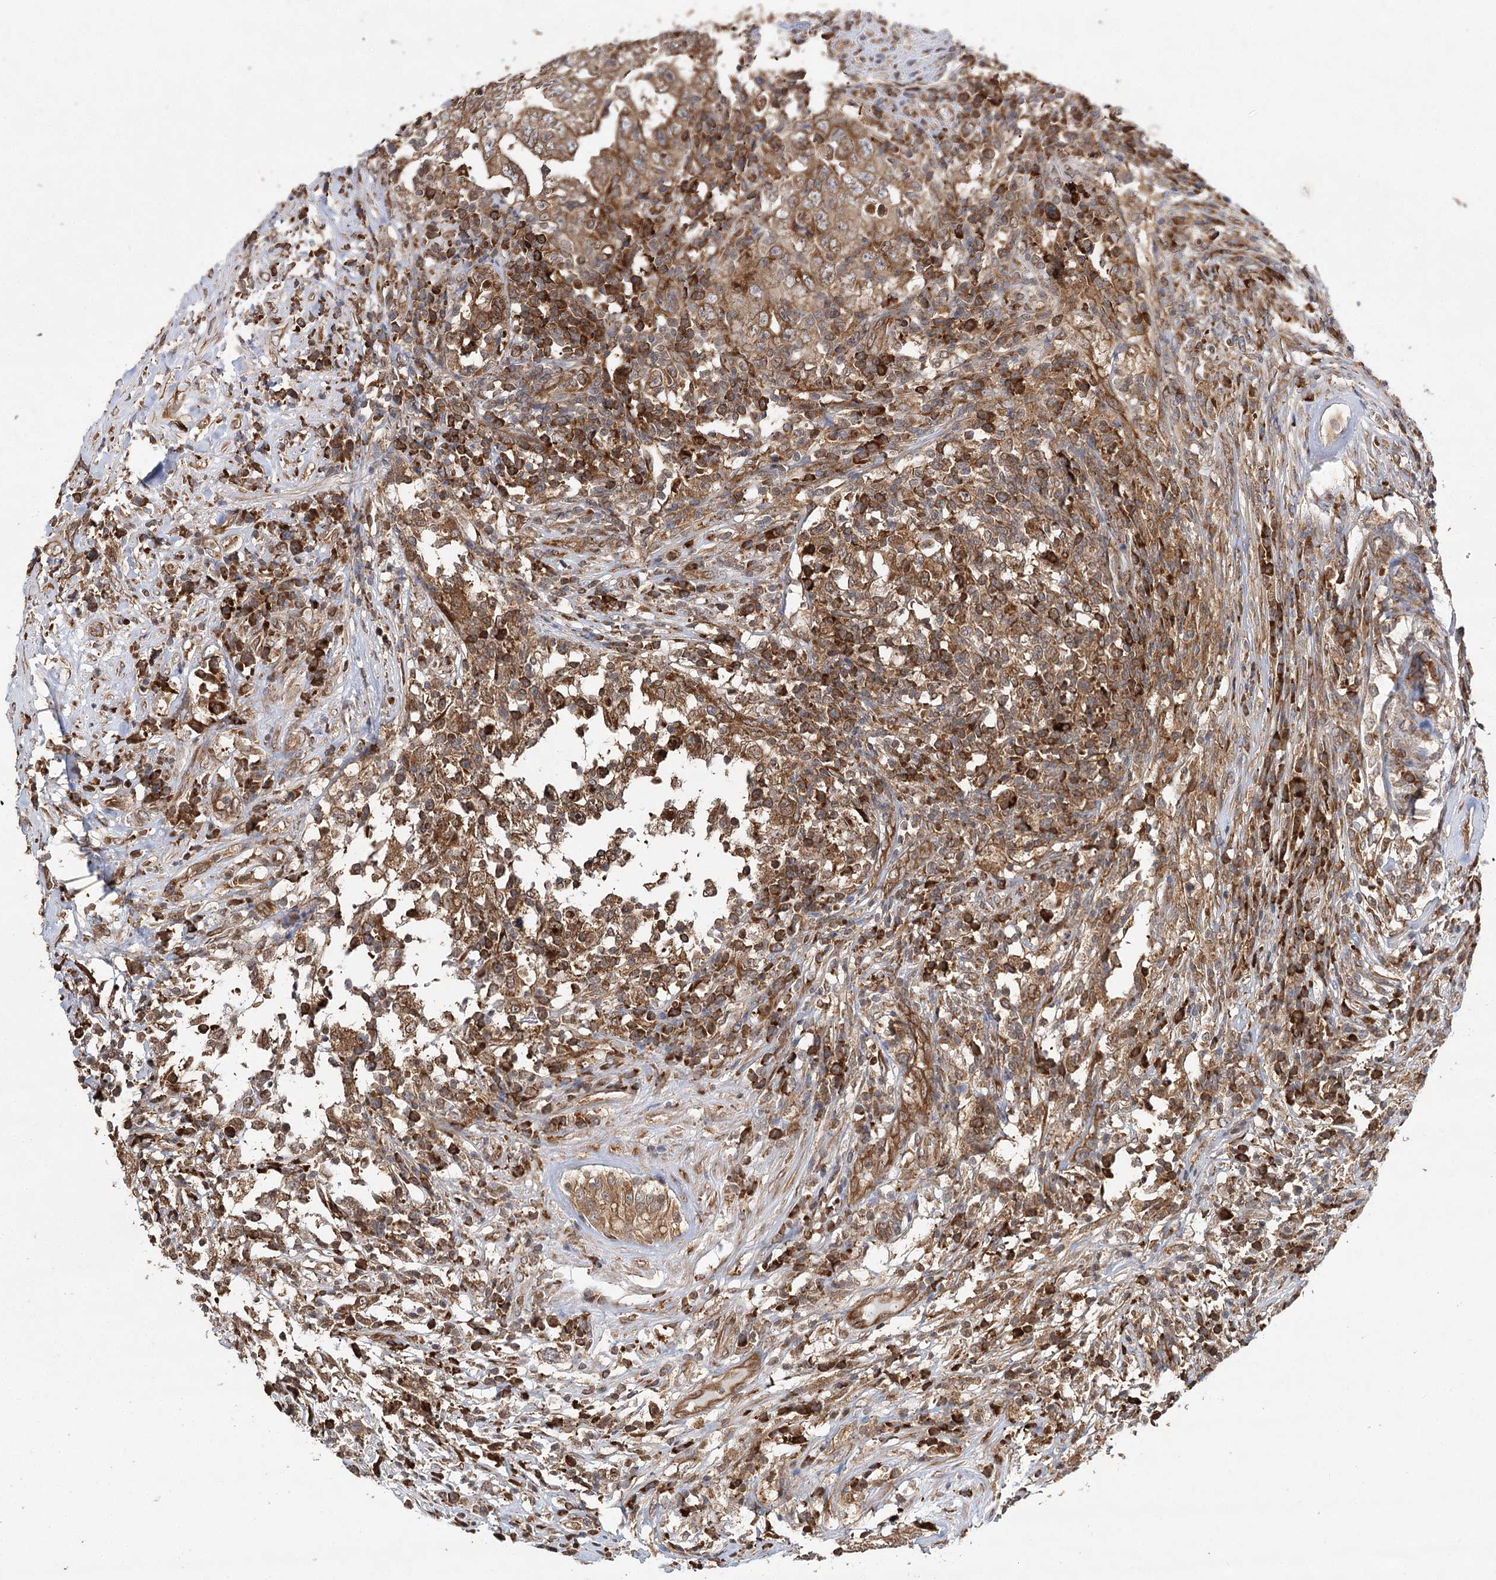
{"staining": {"intensity": "moderate", "quantity": ">75%", "location": "cytoplasmic/membranous"}, "tissue": "testis cancer", "cell_type": "Tumor cells", "image_type": "cancer", "snomed": [{"axis": "morphology", "description": "Carcinoma, Embryonal, NOS"}, {"axis": "topography", "description": "Testis"}], "caption": "Human testis embryonal carcinoma stained with a protein marker demonstrates moderate staining in tumor cells.", "gene": "DNAJB14", "patient": {"sex": "male", "age": 26}}